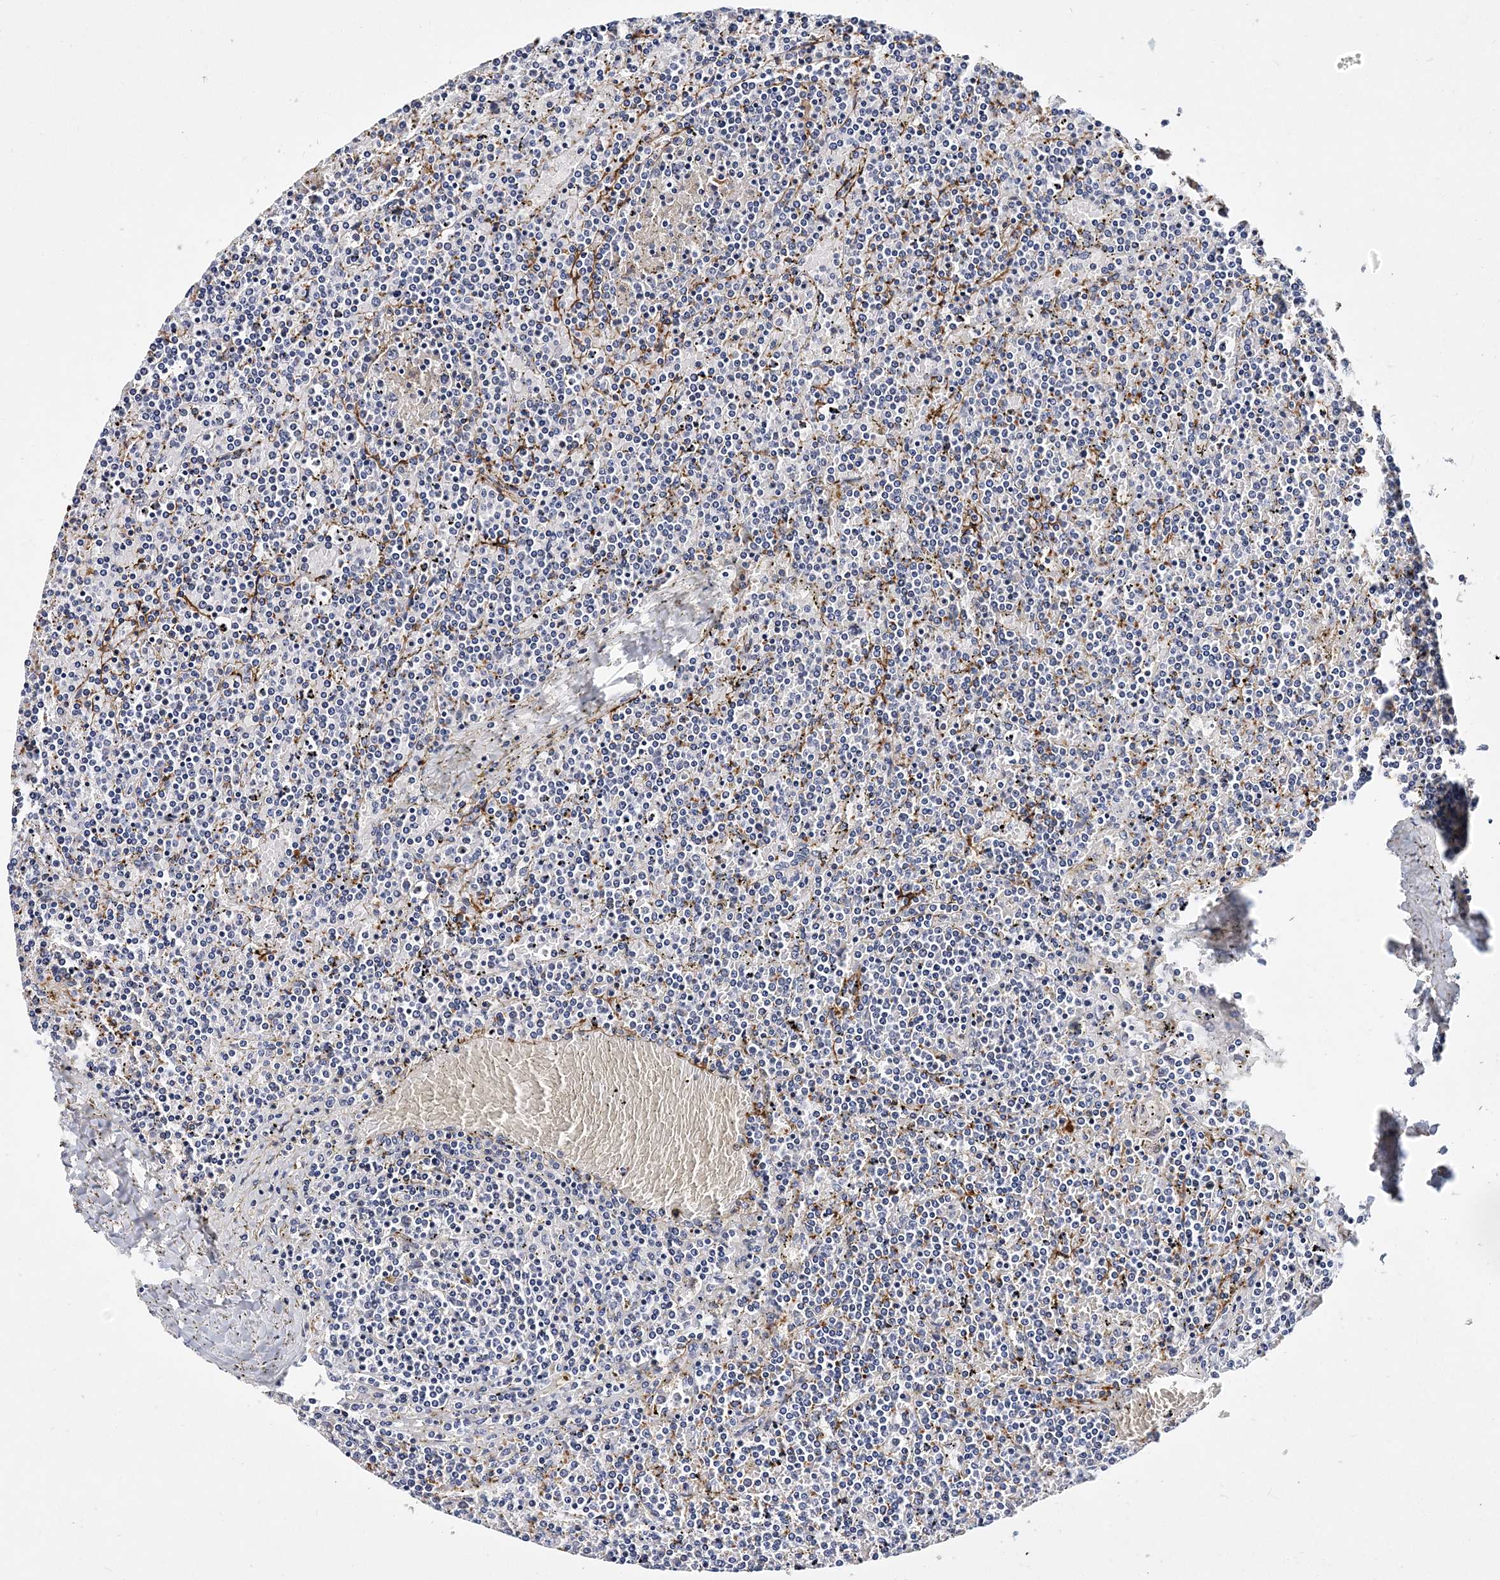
{"staining": {"intensity": "negative", "quantity": "none", "location": "none"}, "tissue": "lymphoma", "cell_type": "Tumor cells", "image_type": "cancer", "snomed": [{"axis": "morphology", "description": "Malignant lymphoma, non-Hodgkin's type, Low grade"}, {"axis": "topography", "description": "Spleen"}], "caption": "The immunohistochemistry photomicrograph has no significant expression in tumor cells of malignant lymphoma, non-Hodgkin's type (low-grade) tissue. Brightfield microscopy of IHC stained with DAB (3,3'-diaminobenzidine) (brown) and hematoxylin (blue), captured at high magnification.", "gene": "ITGA2B", "patient": {"sex": "female", "age": 19}}